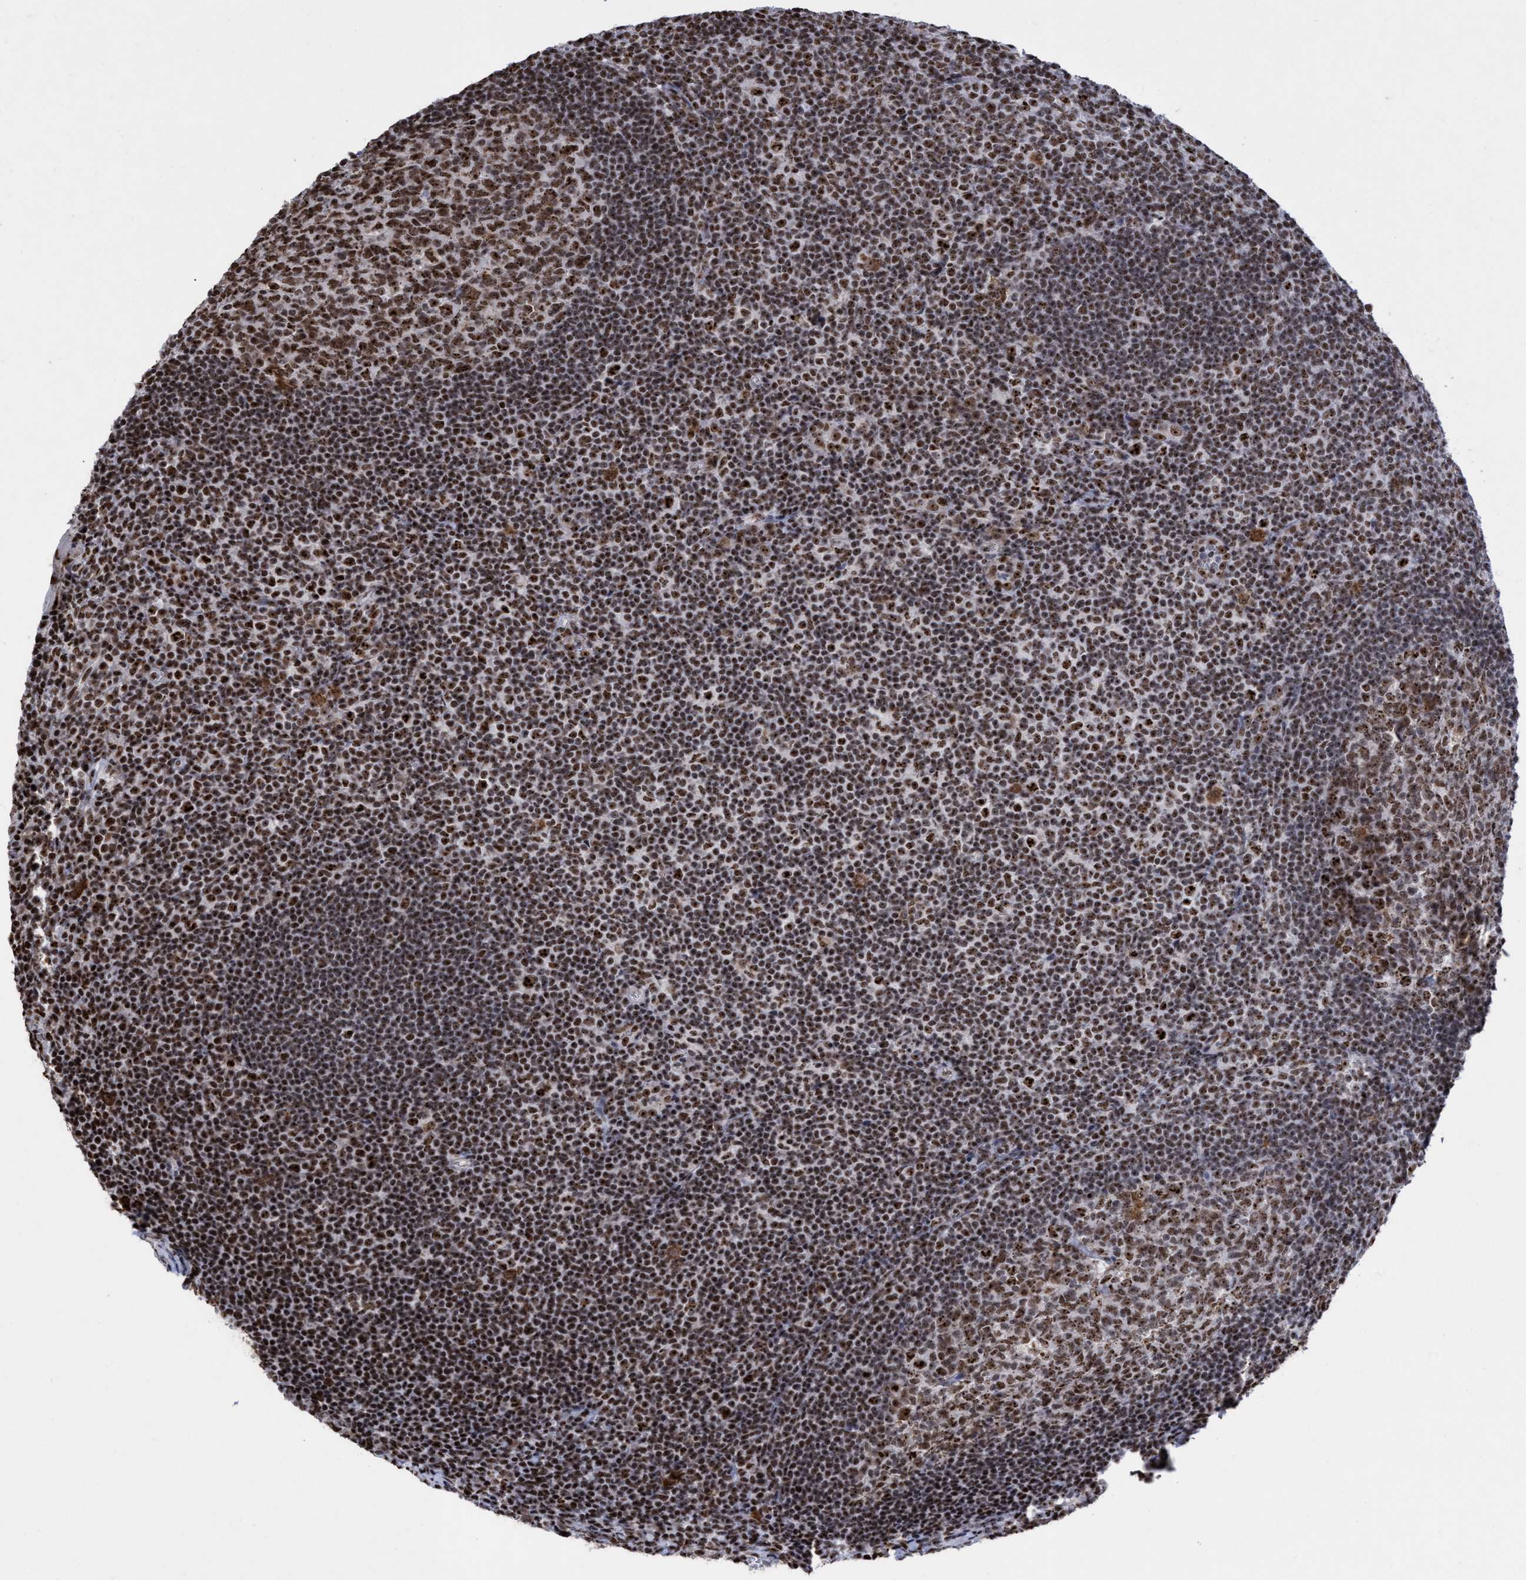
{"staining": {"intensity": "moderate", "quantity": ">75%", "location": "nuclear"}, "tissue": "tonsil", "cell_type": "Germinal center cells", "image_type": "normal", "snomed": [{"axis": "morphology", "description": "Normal tissue, NOS"}, {"axis": "topography", "description": "Tonsil"}], "caption": "Protein staining of unremarkable tonsil reveals moderate nuclear staining in approximately >75% of germinal center cells.", "gene": "EFCAB10", "patient": {"sex": "male", "age": 37}}